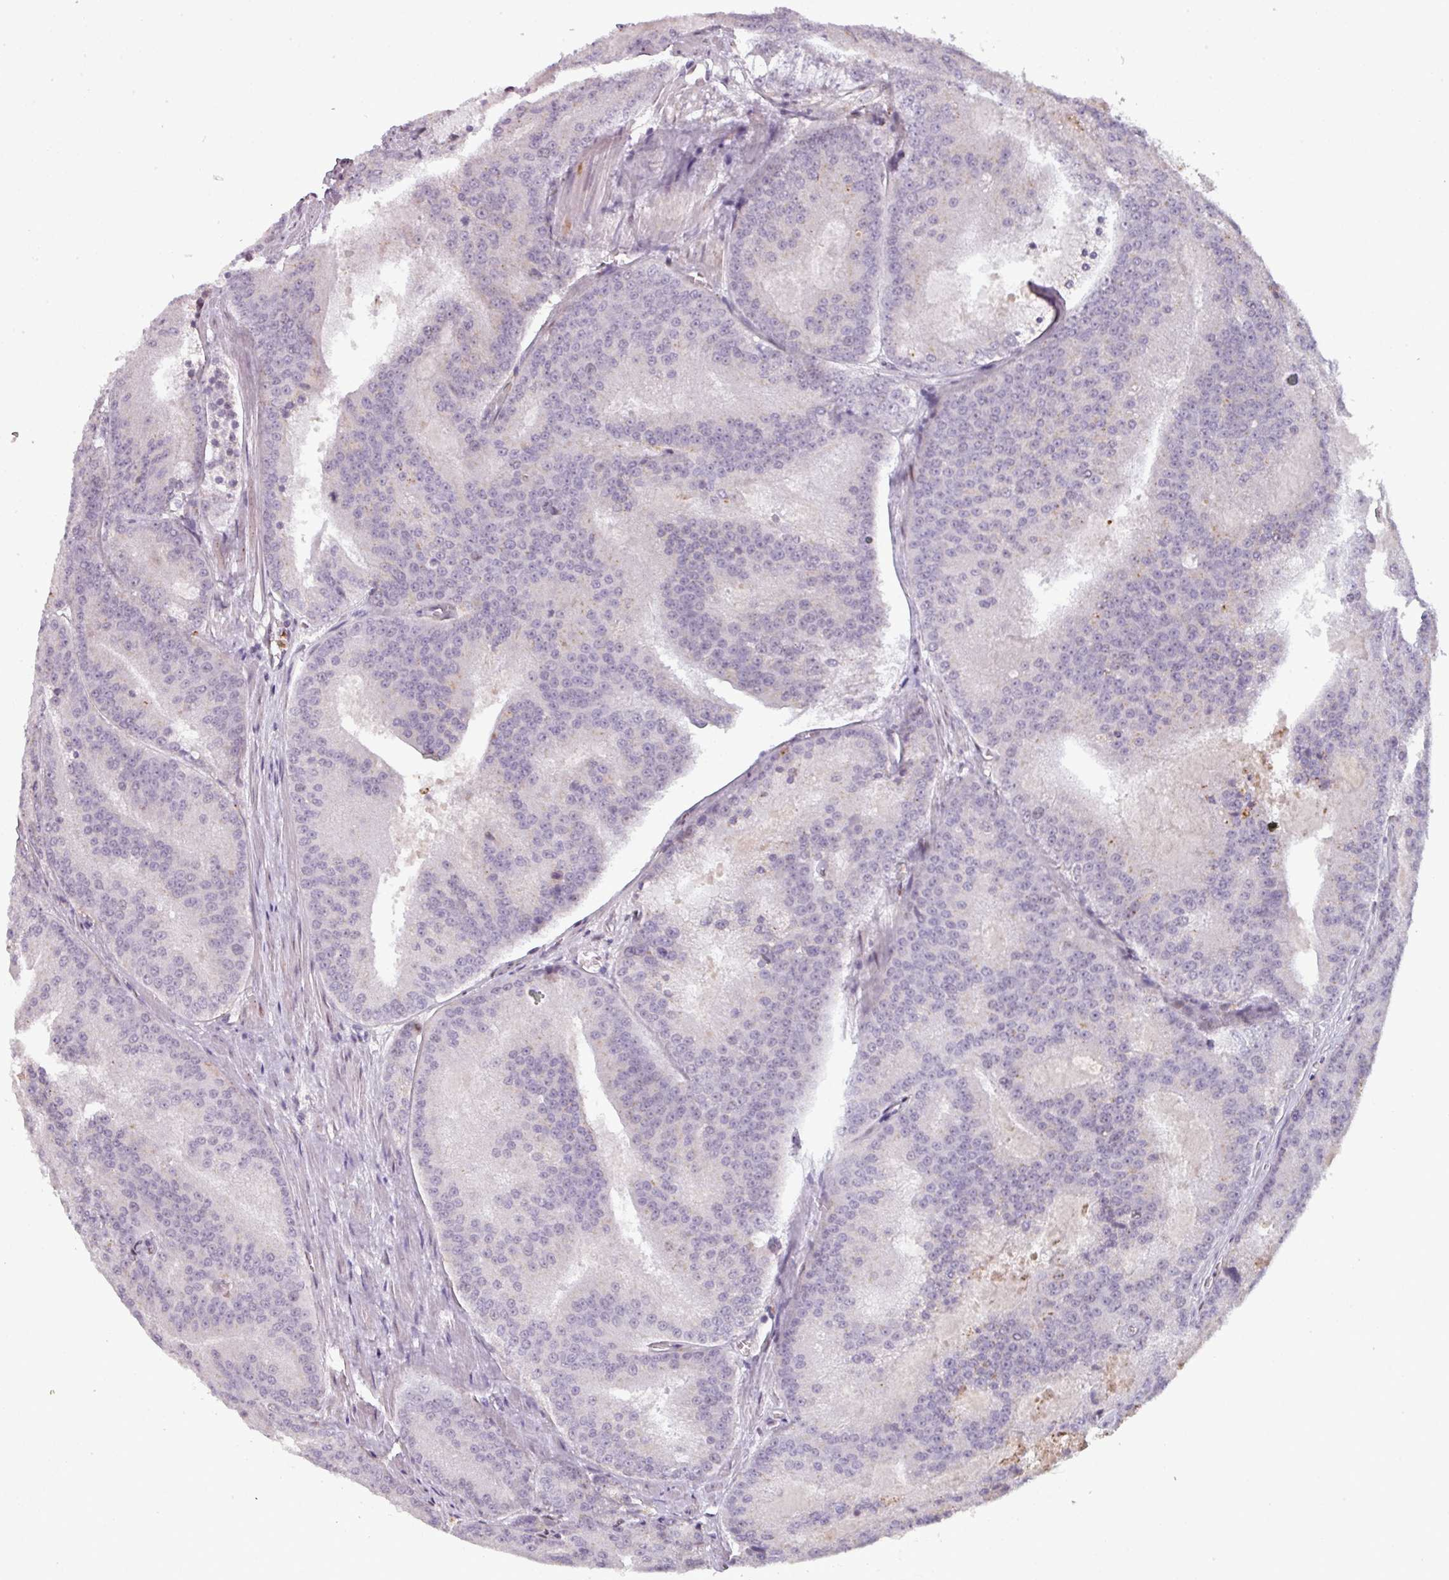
{"staining": {"intensity": "negative", "quantity": "none", "location": "none"}, "tissue": "prostate cancer", "cell_type": "Tumor cells", "image_type": "cancer", "snomed": [{"axis": "morphology", "description": "Adenocarcinoma, High grade"}, {"axis": "topography", "description": "Prostate"}], "caption": "A histopathology image of human prostate cancer (high-grade adenocarcinoma) is negative for staining in tumor cells.", "gene": "TMEFF1", "patient": {"sex": "male", "age": 61}}